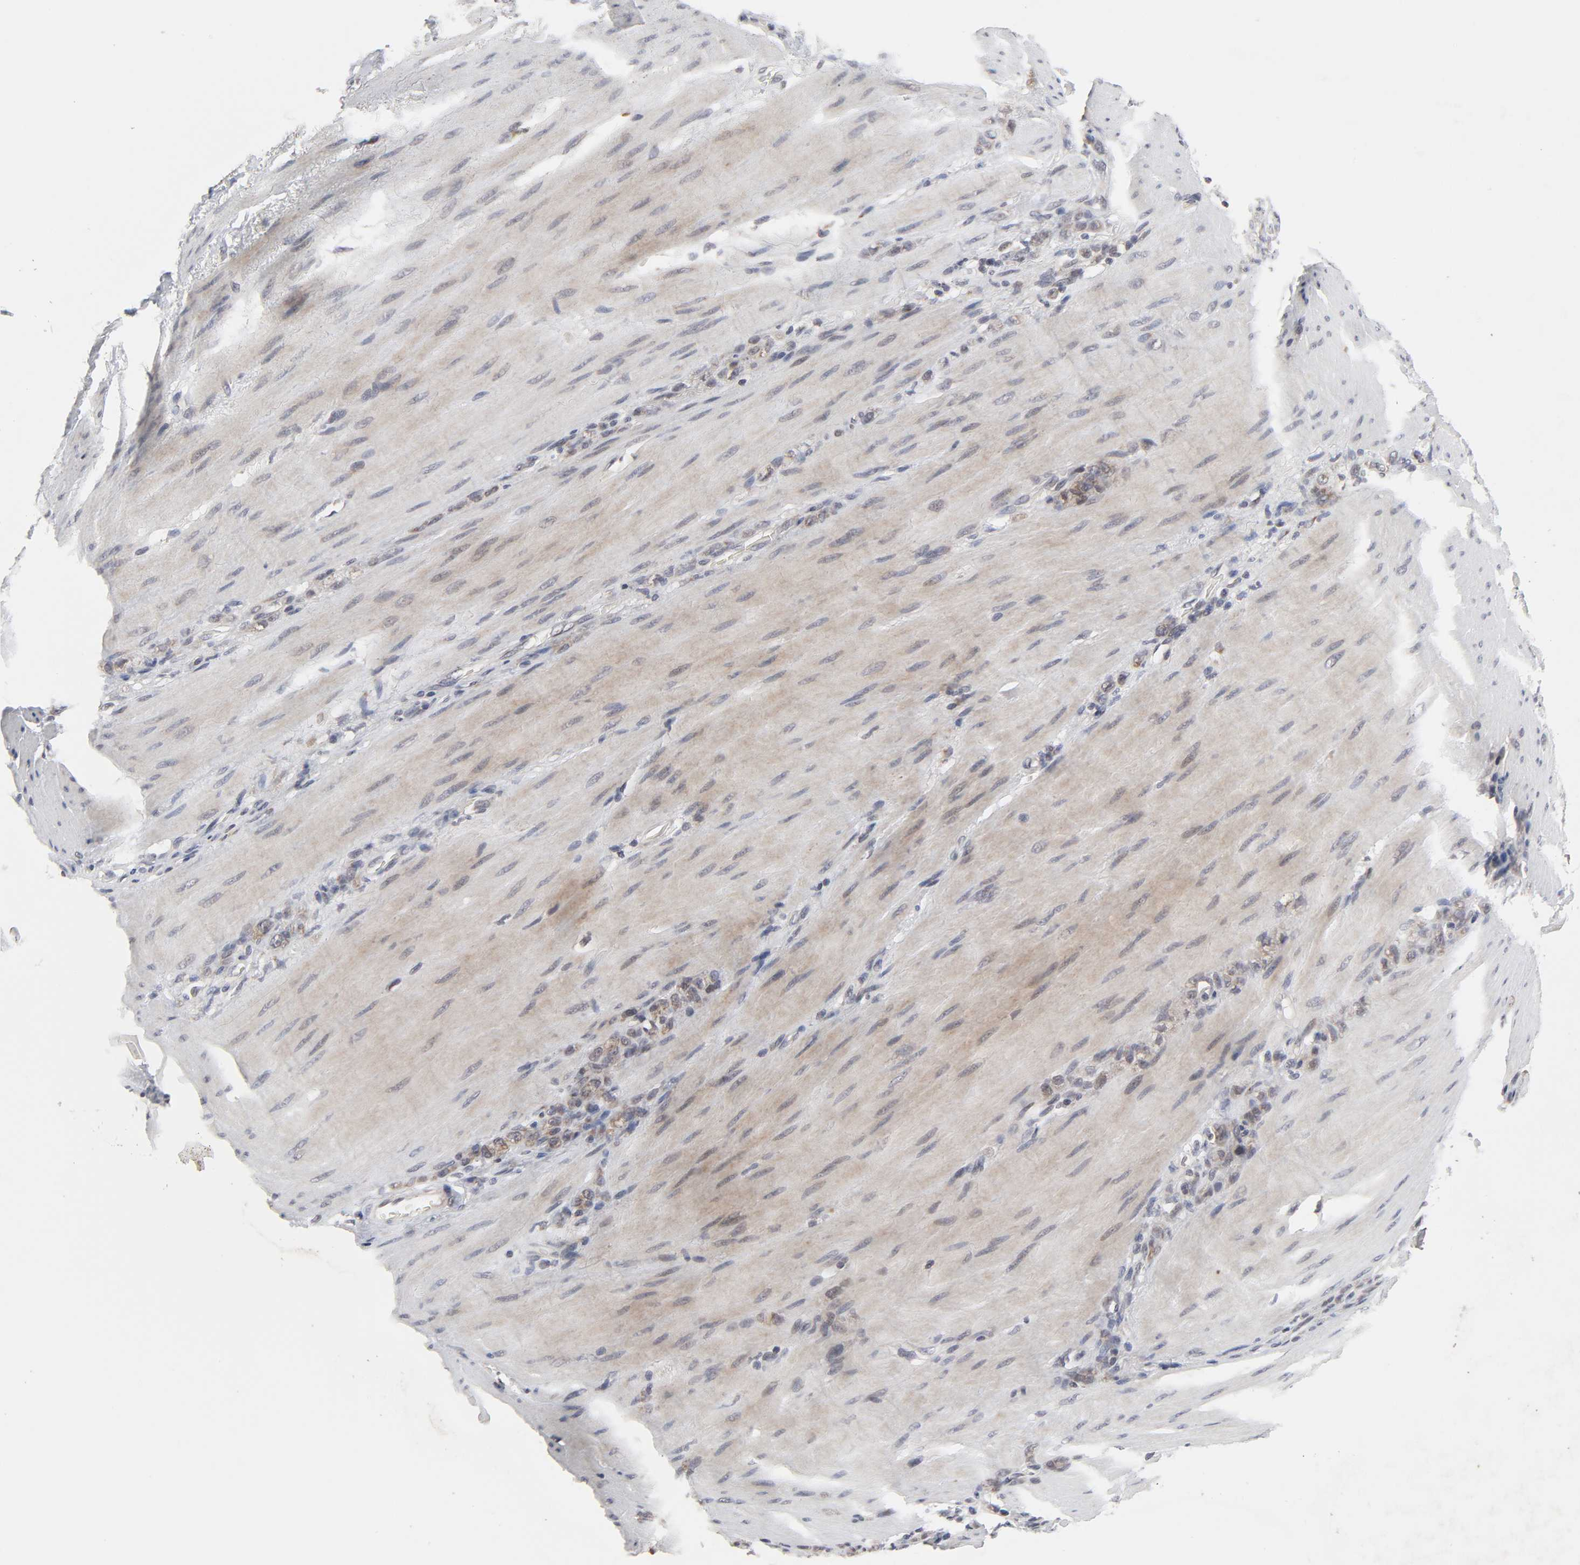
{"staining": {"intensity": "moderate", "quantity": "25%-75%", "location": "cytoplasmic/membranous"}, "tissue": "stomach cancer", "cell_type": "Tumor cells", "image_type": "cancer", "snomed": [{"axis": "morphology", "description": "Adenocarcinoma, NOS"}, {"axis": "topography", "description": "Stomach"}], "caption": "Brown immunohistochemical staining in adenocarcinoma (stomach) exhibits moderate cytoplasmic/membranous positivity in approximately 25%-75% of tumor cells. (Stains: DAB in brown, nuclei in blue, Microscopy: brightfield microscopy at high magnification).", "gene": "AUH", "patient": {"sex": "male", "age": 82}}